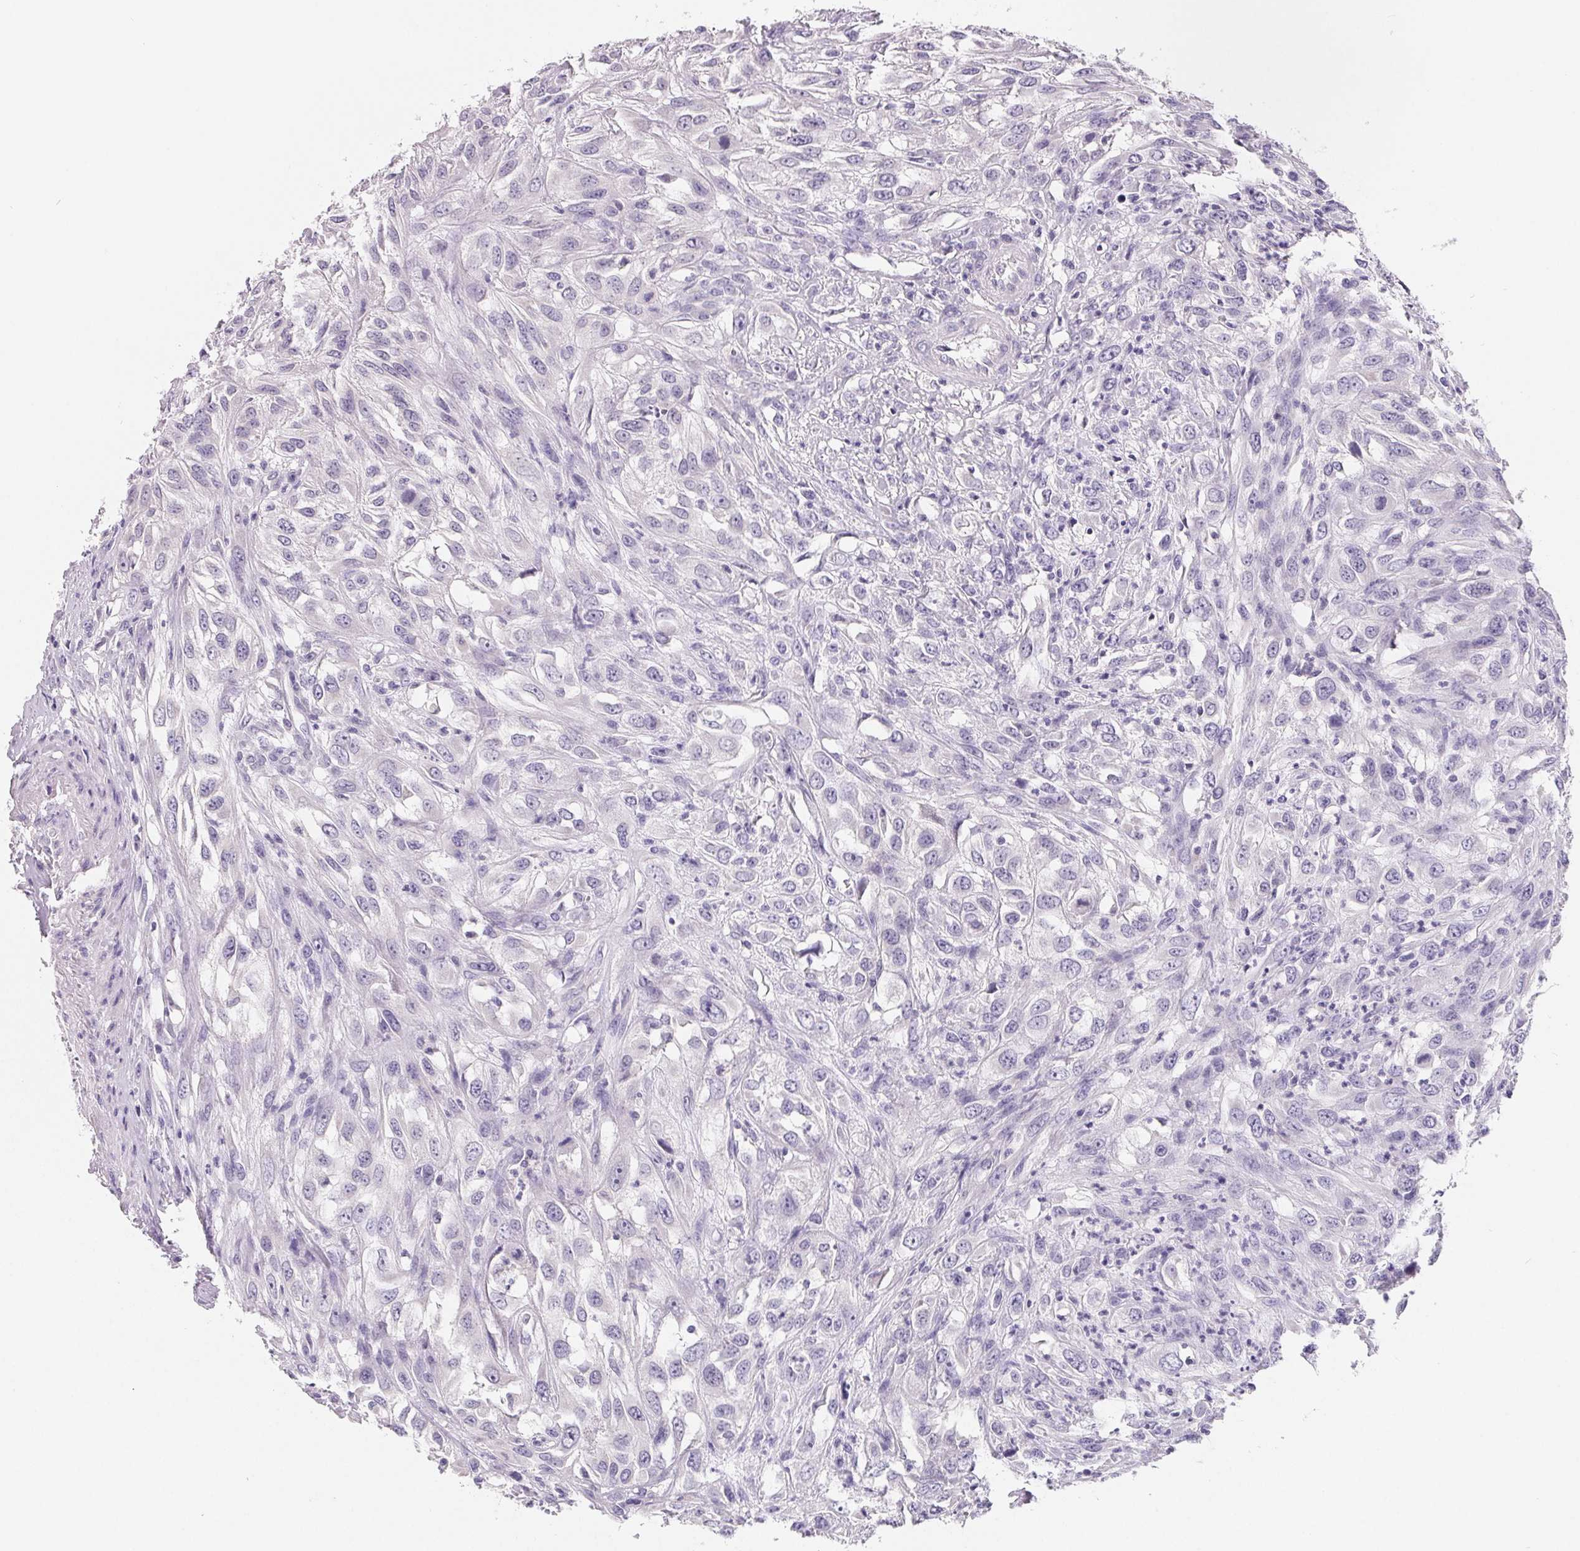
{"staining": {"intensity": "negative", "quantity": "none", "location": "none"}, "tissue": "urothelial cancer", "cell_type": "Tumor cells", "image_type": "cancer", "snomed": [{"axis": "morphology", "description": "Urothelial carcinoma, High grade"}, {"axis": "topography", "description": "Urinary bladder"}], "caption": "A micrograph of human urothelial cancer is negative for staining in tumor cells. The staining was performed using DAB to visualize the protein expression in brown, while the nuclei were stained in blue with hematoxylin (Magnification: 20x).", "gene": "FDX1", "patient": {"sex": "male", "age": 67}}